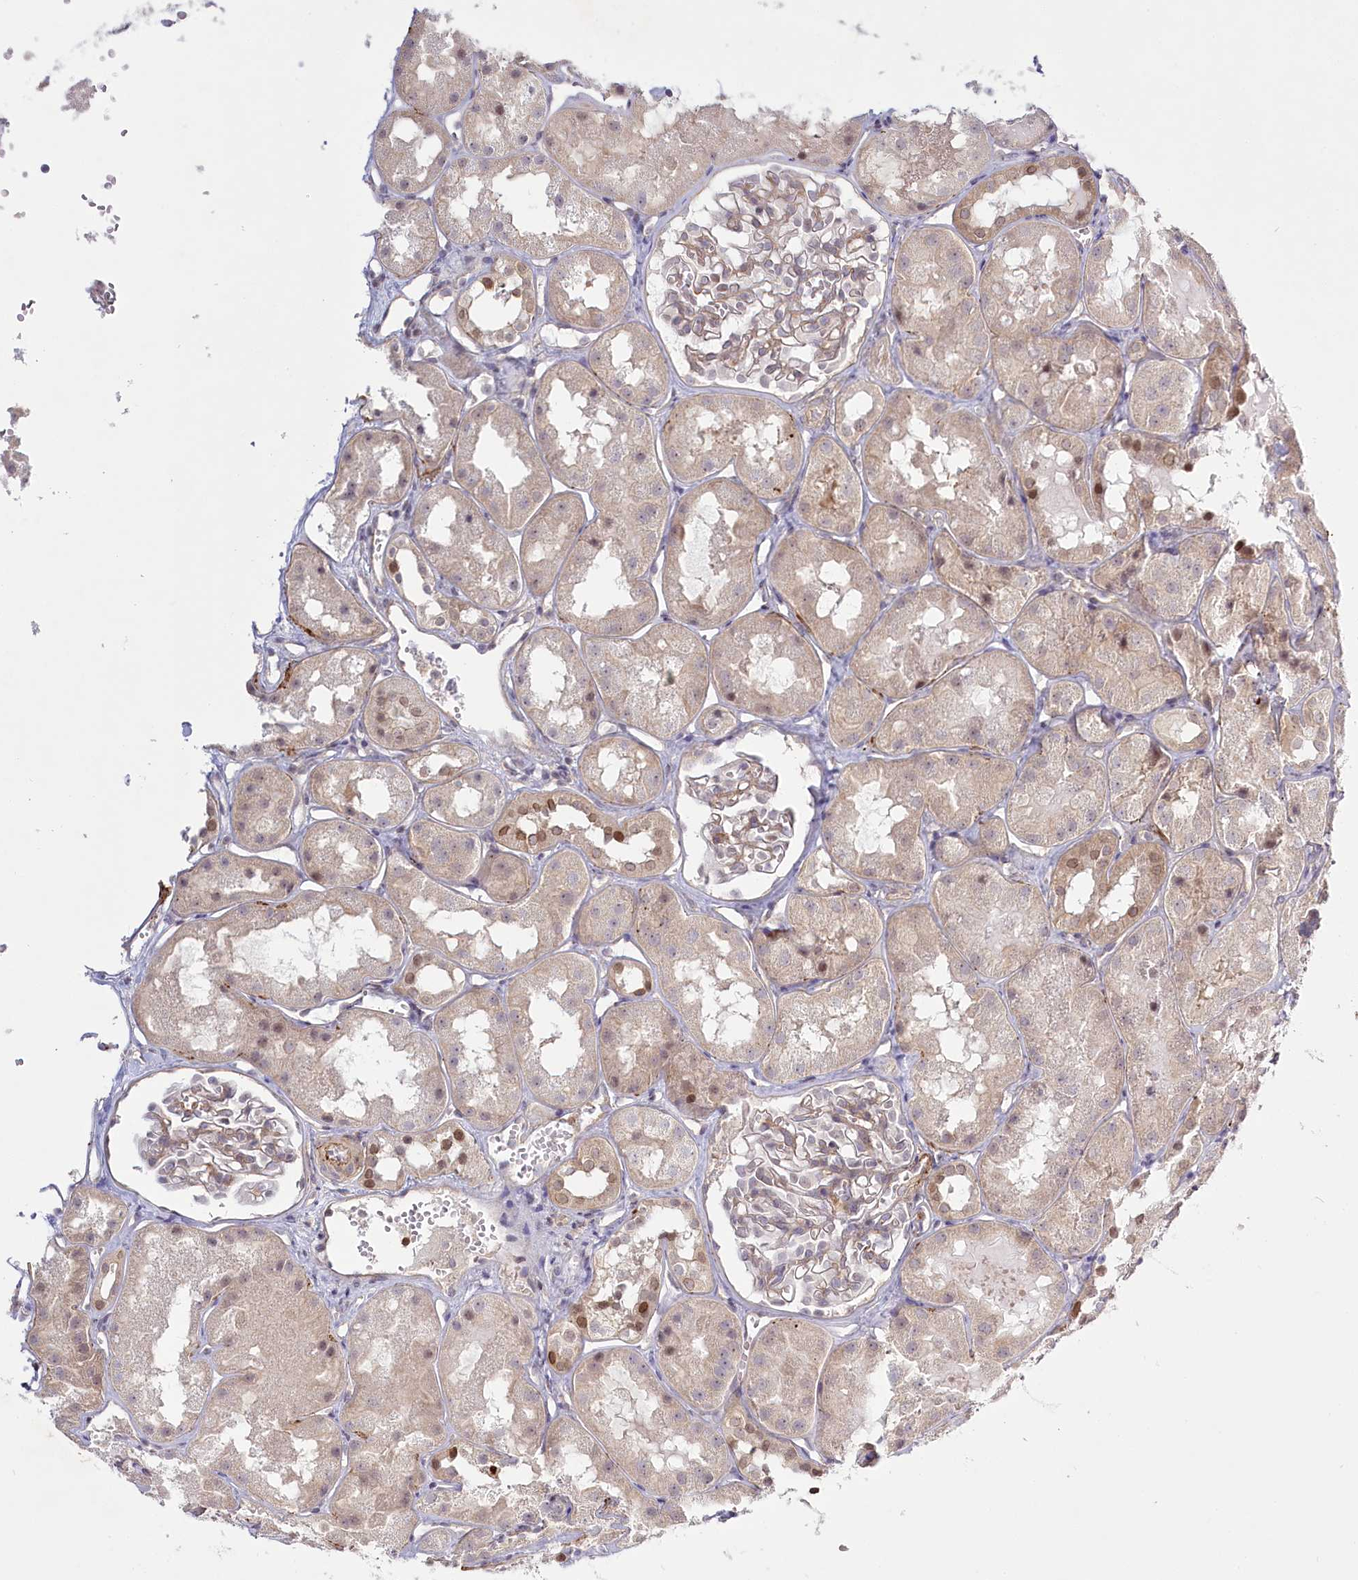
{"staining": {"intensity": "negative", "quantity": "none", "location": "none"}, "tissue": "kidney", "cell_type": "Cells in glomeruli", "image_type": "normal", "snomed": [{"axis": "morphology", "description": "Normal tissue, NOS"}, {"axis": "topography", "description": "Kidney"}], "caption": "High magnification brightfield microscopy of benign kidney stained with DAB (3,3'-diaminobenzidine) (brown) and counterstained with hematoxylin (blue): cells in glomeruli show no significant expression. The staining is performed using DAB (3,3'-diaminobenzidine) brown chromogen with nuclei counter-stained in using hematoxylin.", "gene": "SPINK13", "patient": {"sex": "male", "age": 16}}